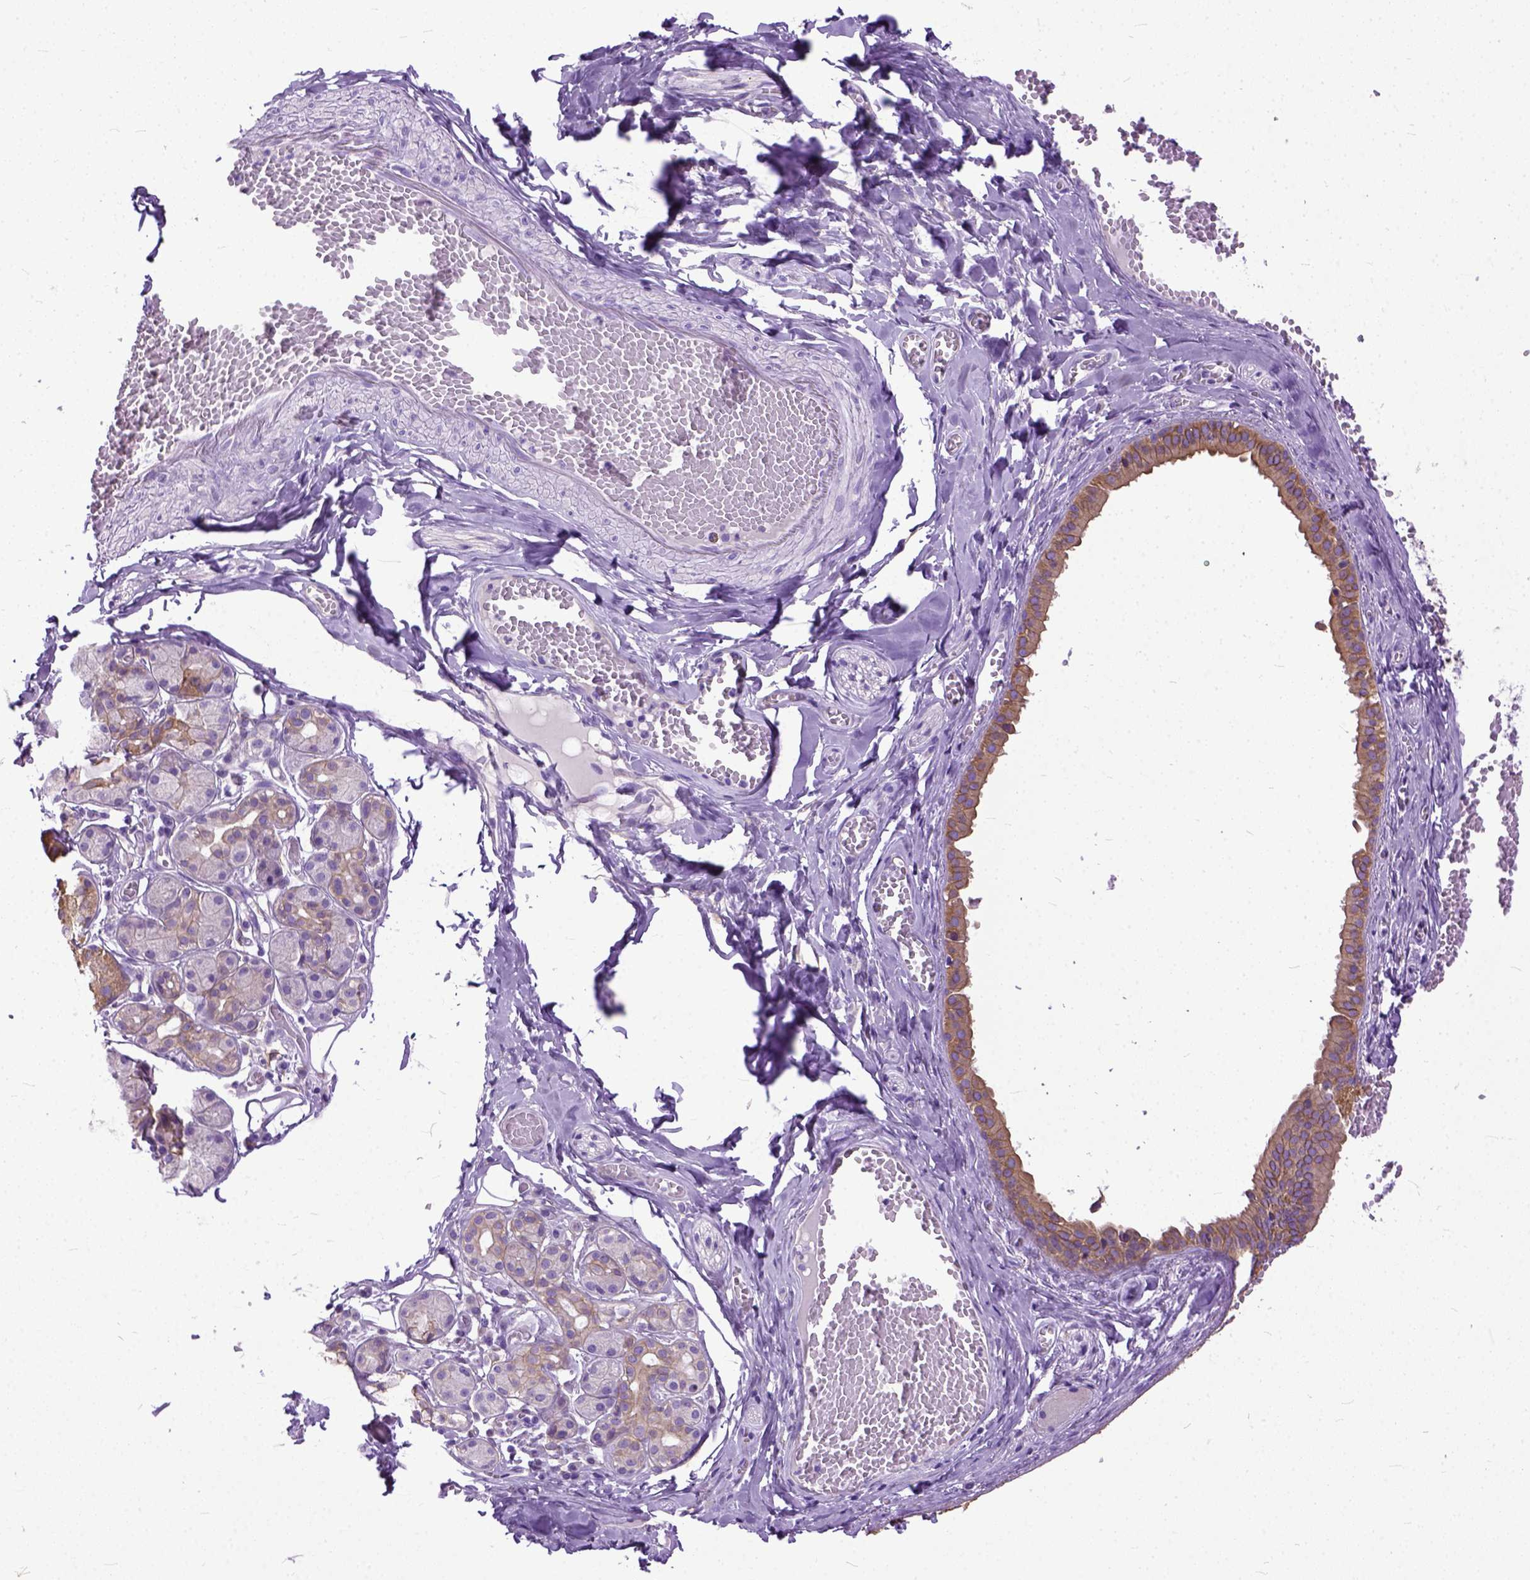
{"staining": {"intensity": "moderate", "quantity": "<25%", "location": "cytoplasmic/membranous"}, "tissue": "salivary gland", "cell_type": "Glandular cells", "image_type": "normal", "snomed": [{"axis": "morphology", "description": "Normal tissue, NOS"}, {"axis": "topography", "description": "Salivary gland"}, {"axis": "topography", "description": "Peripheral nerve tissue"}], "caption": "High-magnification brightfield microscopy of normal salivary gland stained with DAB (3,3'-diaminobenzidine) (brown) and counterstained with hematoxylin (blue). glandular cells exhibit moderate cytoplasmic/membranous positivity is present in approximately<25% of cells.", "gene": "PPL", "patient": {"sex": "male", "age": 71}}